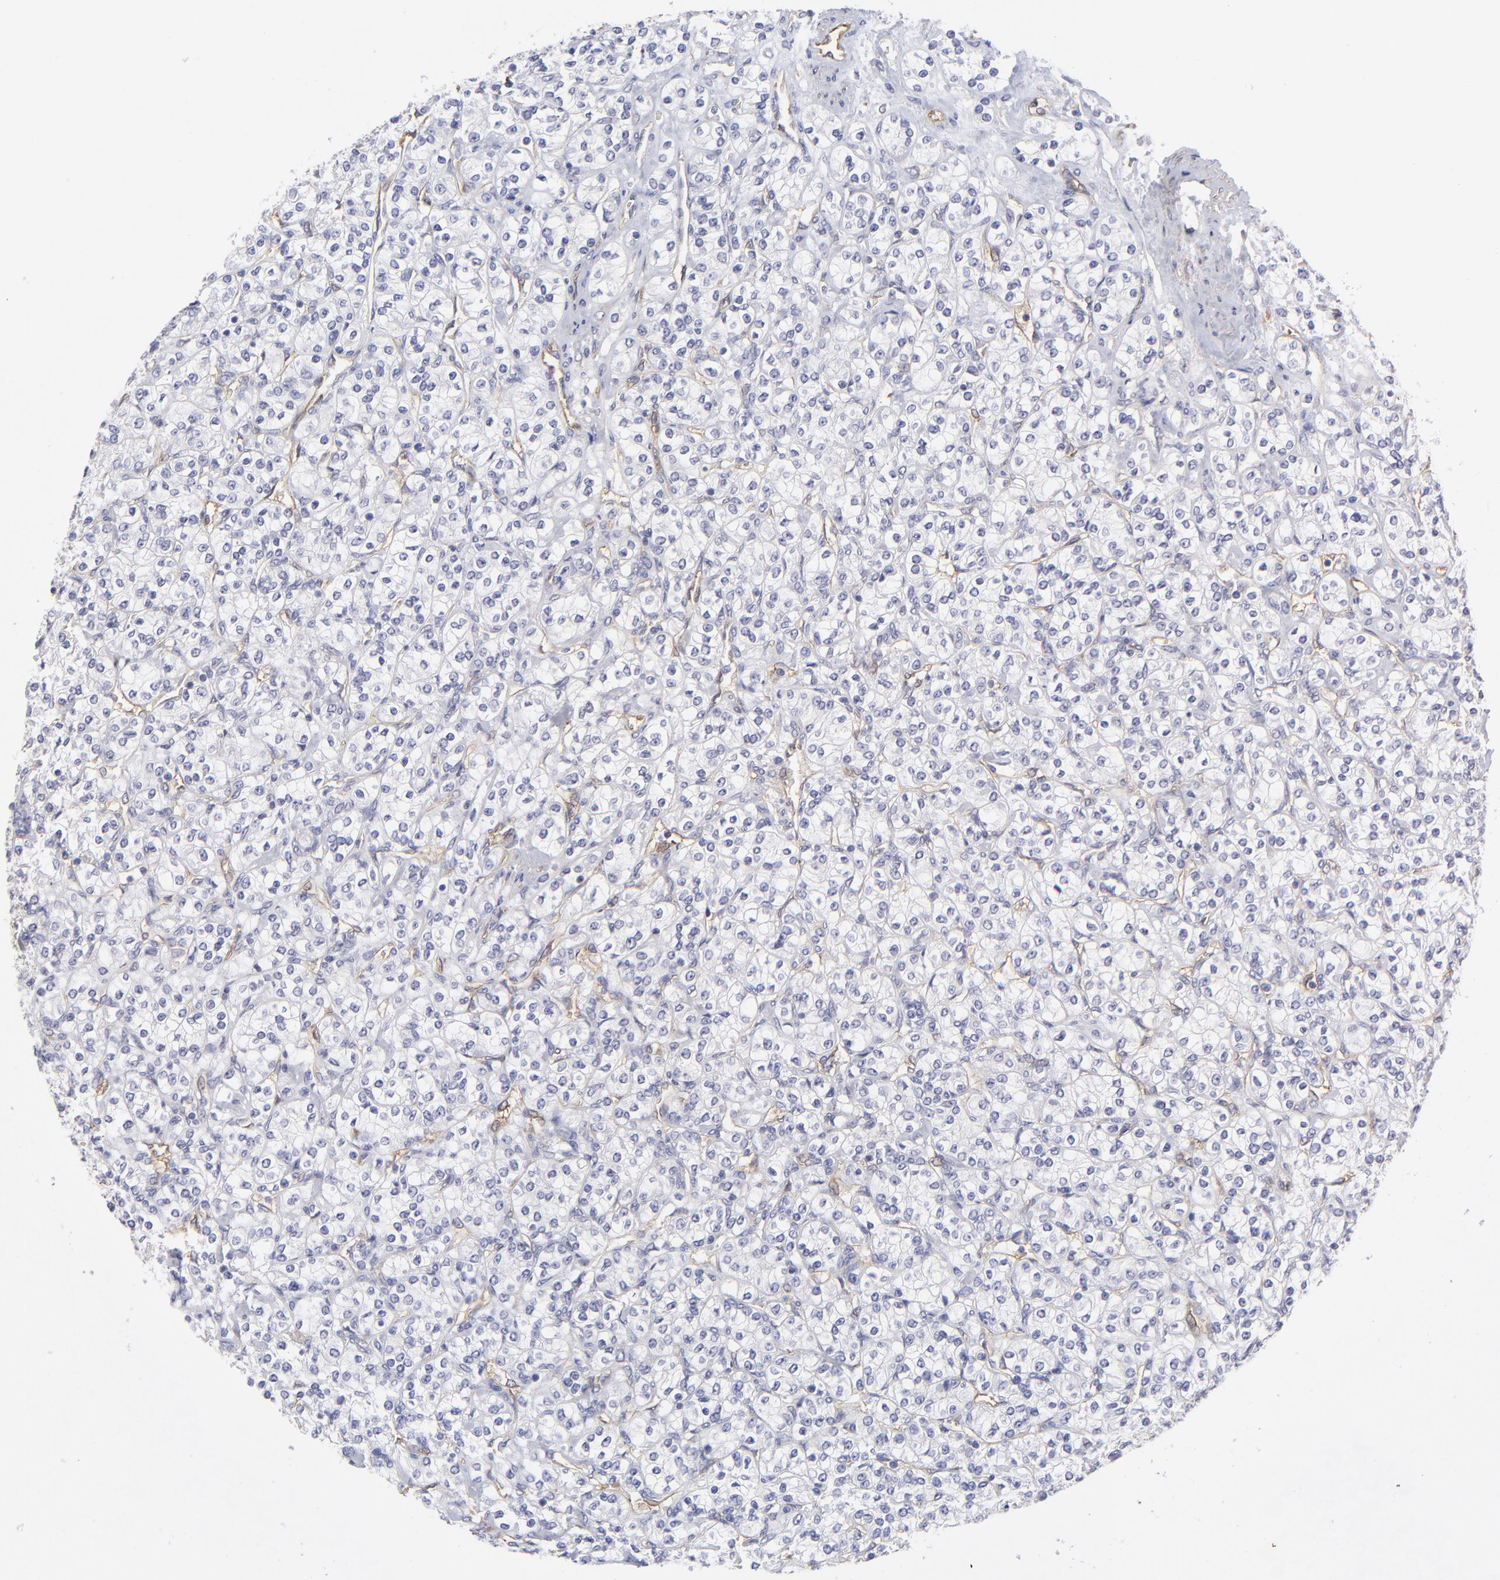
{"staining": {"intensity": "negative", "quantity": "none", "location": "none"}, "tissue": "renal cancer", "cell_type": "Tumor cells", "image_type": "cancer", "snomed": [{"axis": "morphology", "description": "Adenocarcinoma, NOS"}, {"axis": "topography", "description": "Kidney"}], "caption": "IHC of renal cancer (adenocarcinoma) displays no staining in tumor cells. (Stains: DAB IHC with hematoxylin counter stain, Microscopy: brightfield microscopy at high magnification).", "gene": "CILP", "patient": {"sex": "male", "age": 77}}